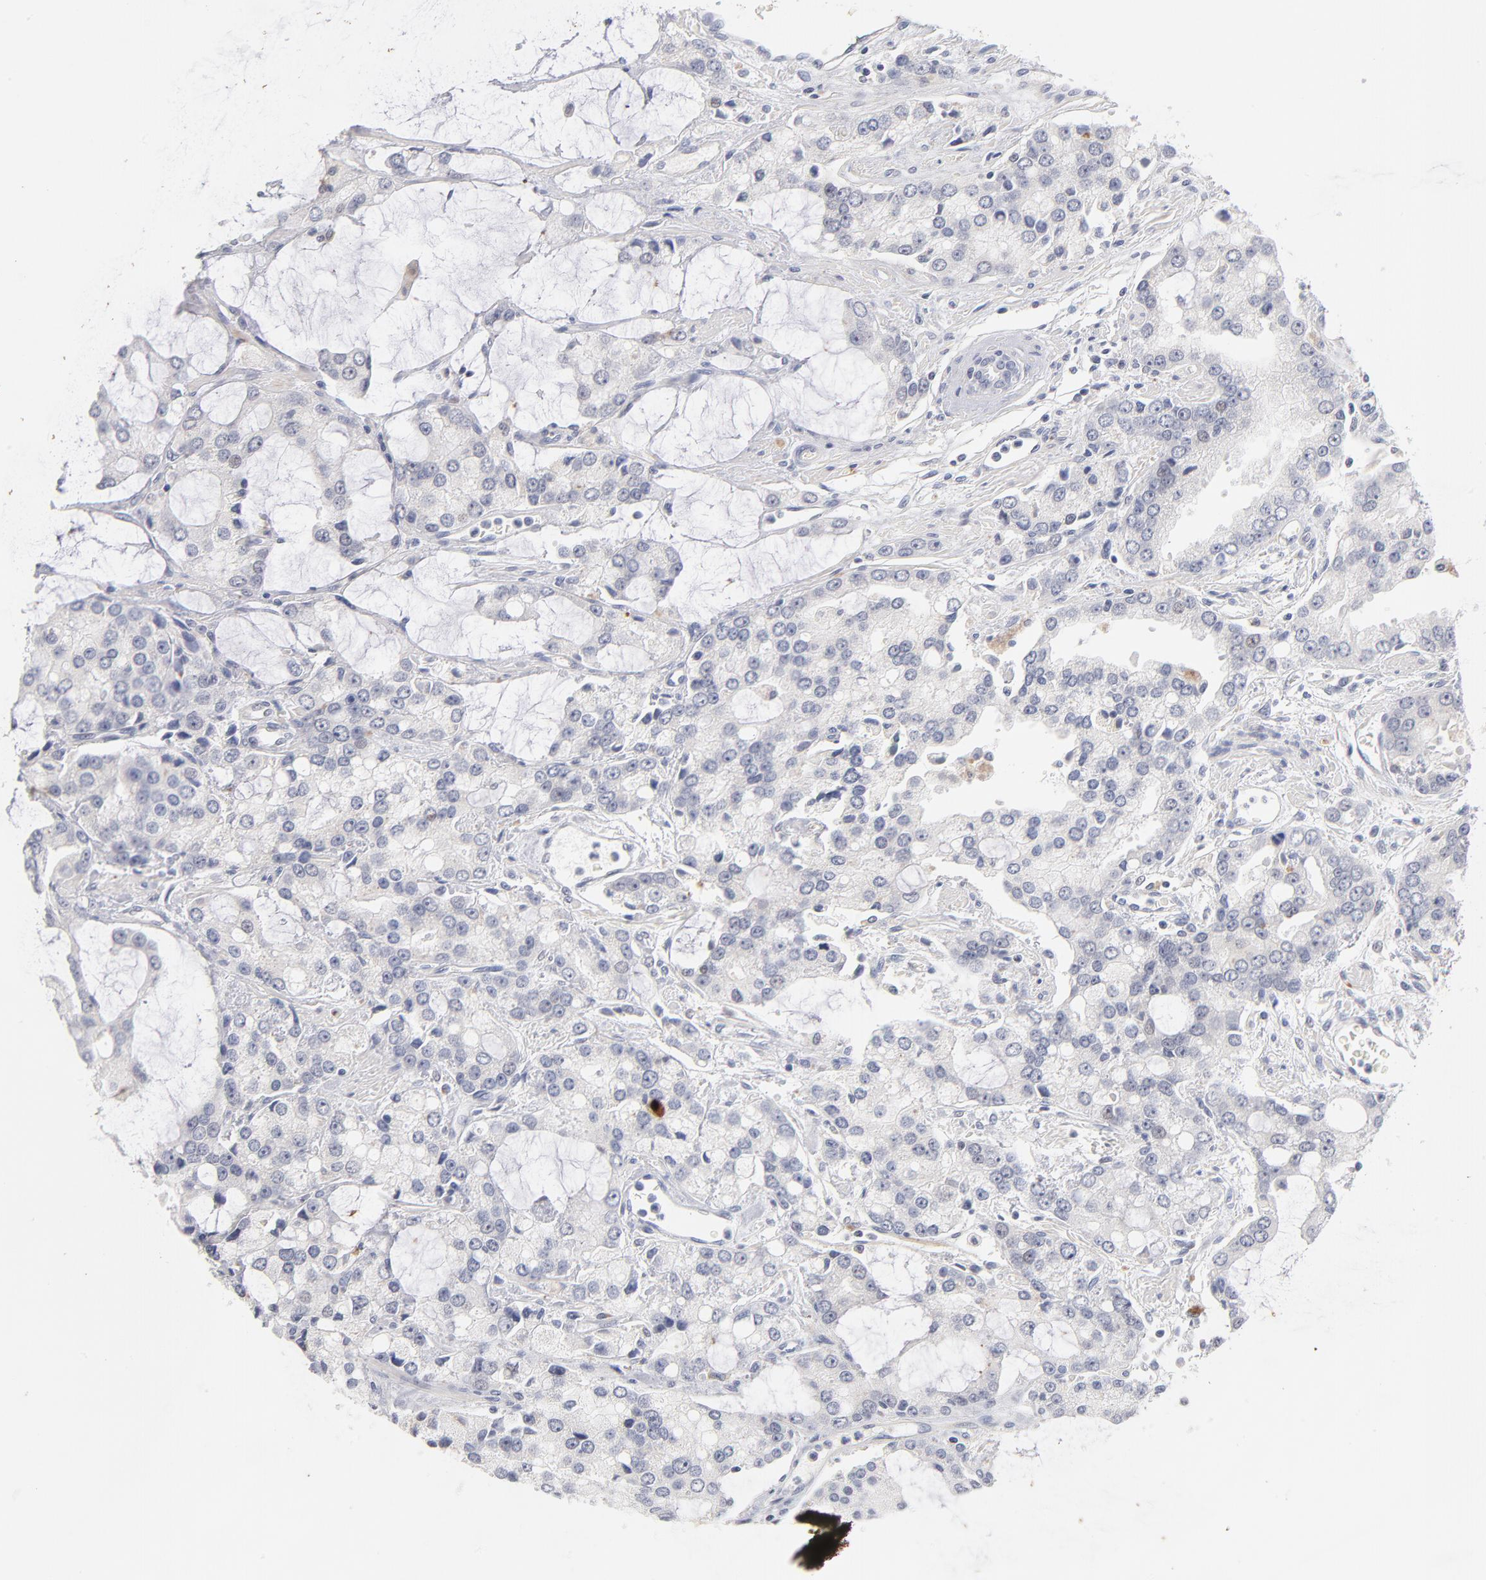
{"staining": {"intensity": "negative", "quantity": "none", "location": "none"}, "tissue": "prostate cancer", "cell_type": "Tumor cells", "image_type": "cancer", "snomed": [{"axis": "morphology", "description": "Adenocarcinoma, High grade"}, {"axis": "topography", "description": "Prostate"}], "caption": "Prostate high-grade adenocarcinoma stained for a protein using immunohistochemistry shows no expression tumor cells.", "gene": "PARP1", "patient": {"sex": "male", "age": 67}}